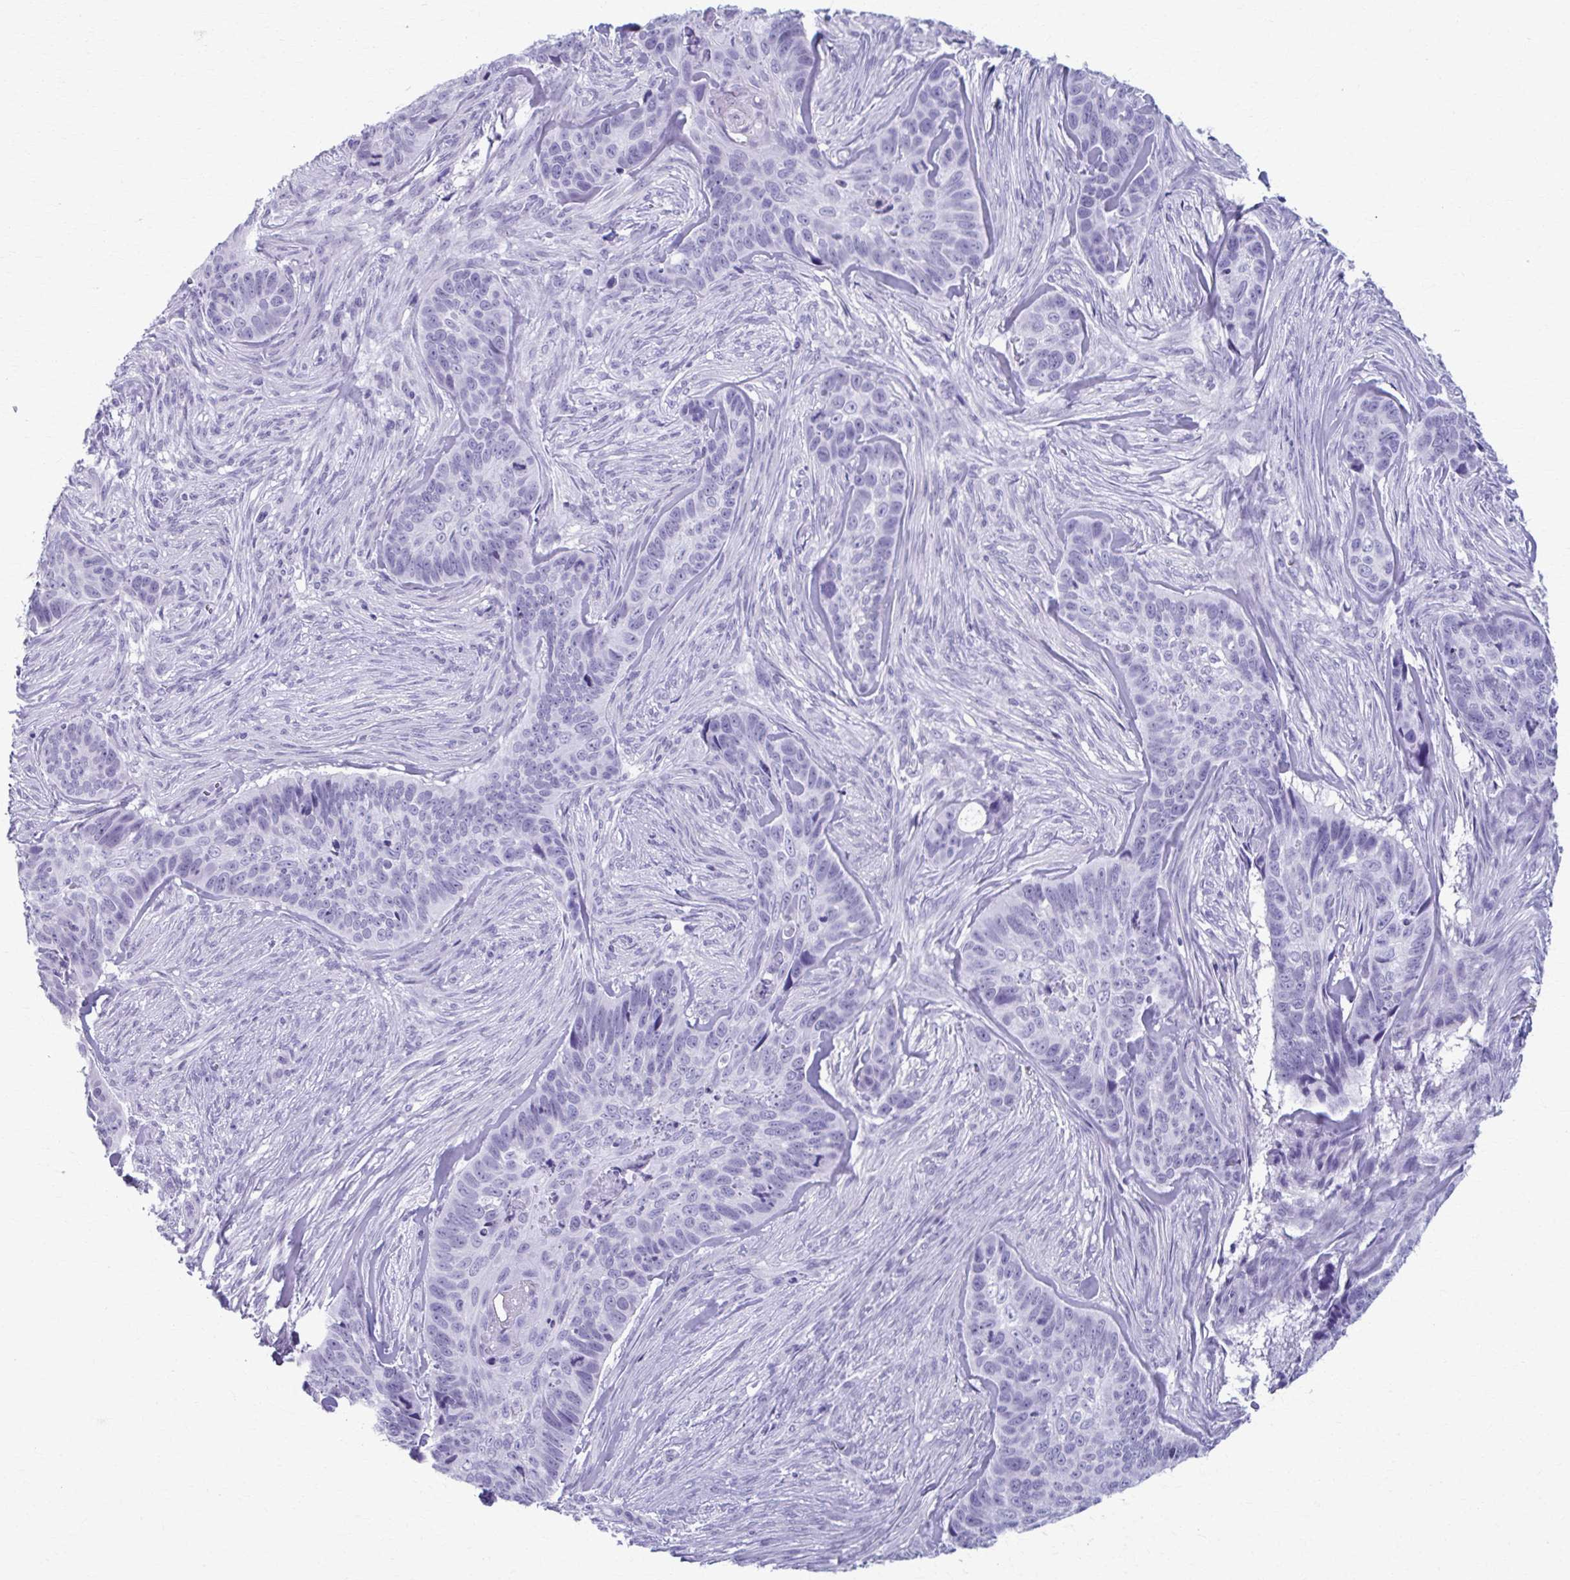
{"staining": {"intensity": "negative", "quantity": "none", "location": "none"}, "tissue": "skin cancer", "cell_type": "Tumor cells", "image_type": "cancer", "snomed": [{"axis": "morphology", "description": "Basal cell carcinoma"}, {"axis": "topography", "description": "Skin"}], "caption": "Tumor cells are negative for brown protein staining in basal cell carcinoma (skin). The staining is performed using DAB brown chromogen with nuclei counter-stained in using hematoxylin.", "gene": "MPLKIP", "patient": {"sex": "female", "age": 82}}